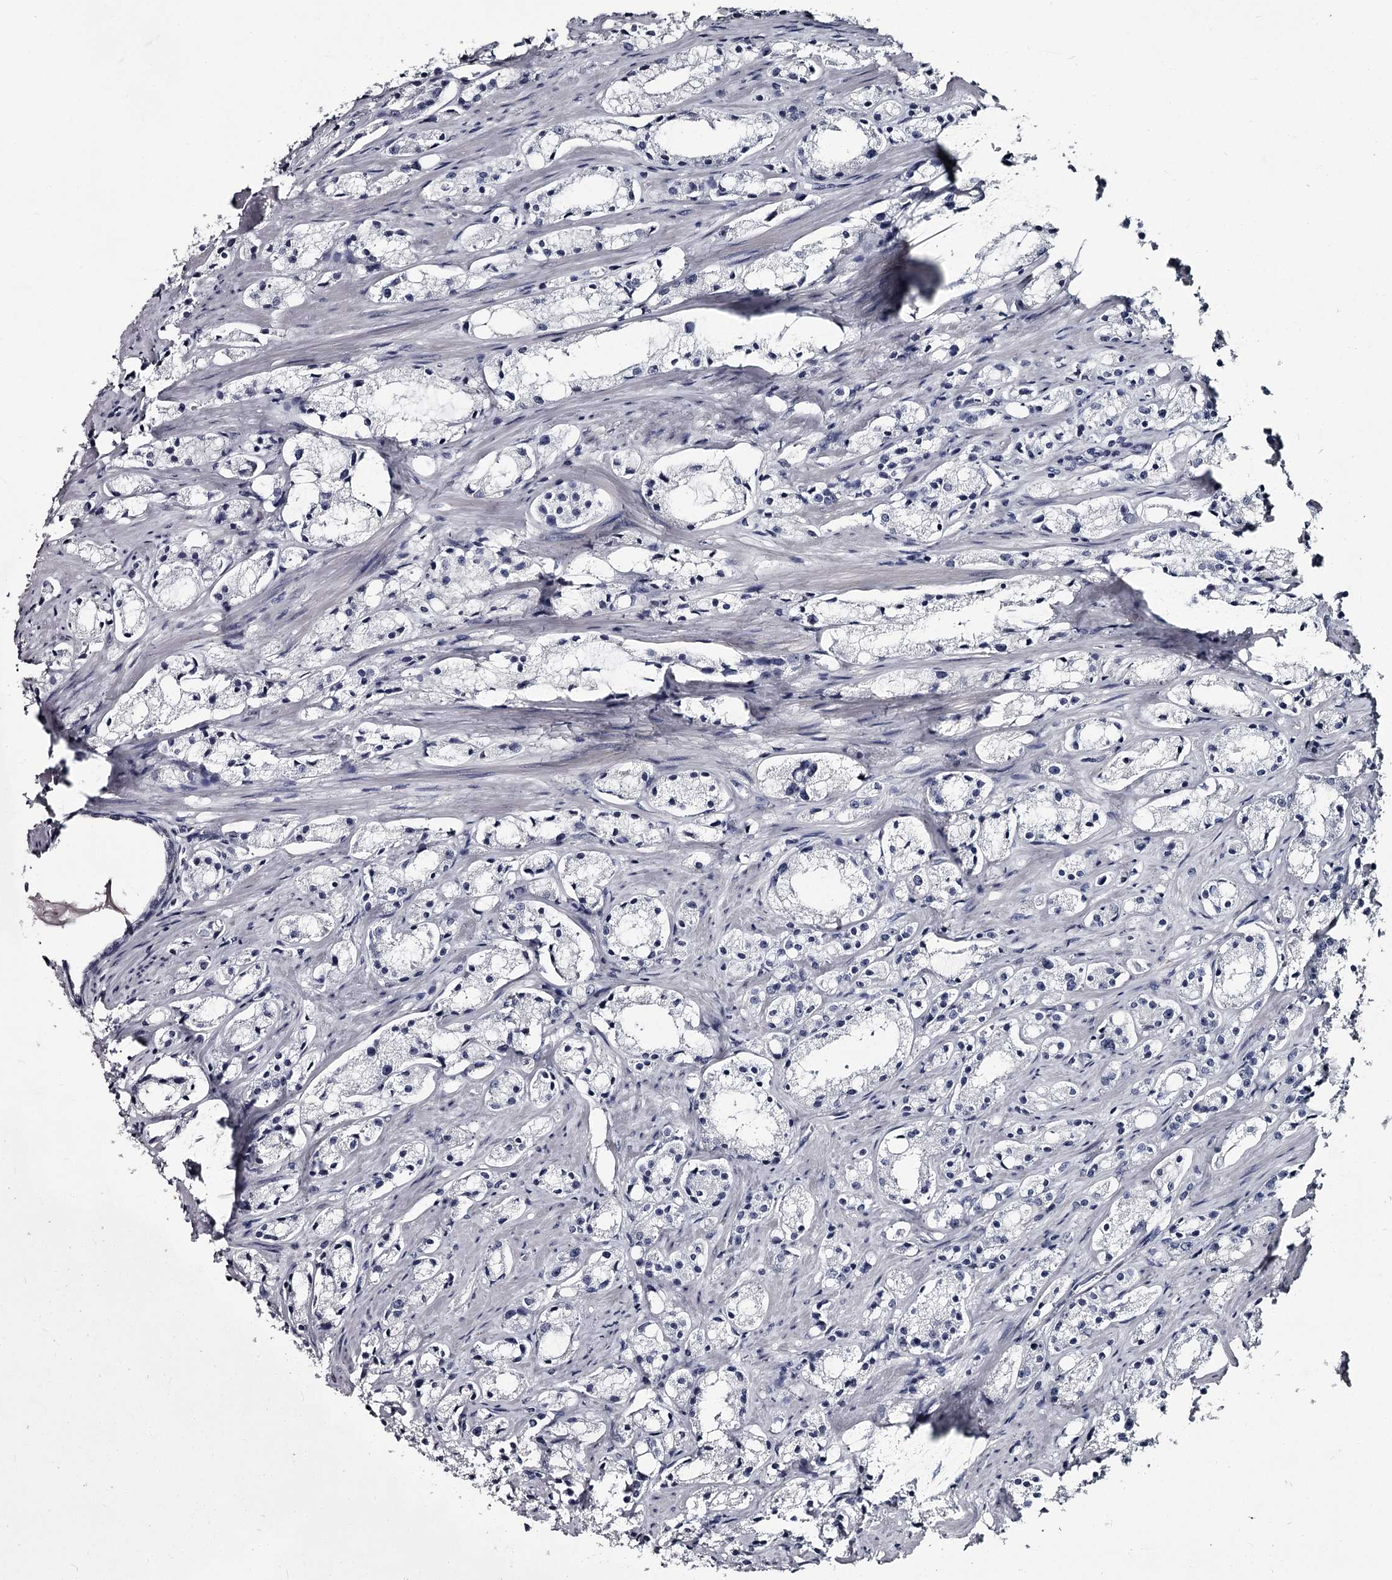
{"staining": {"intensity": "negative", "quantity": "none", "location": "none"}, "tissue": "prostate cancer", "cell_type": "Tumor cells", "image_type": "cancer", "snomed": [{"axis": "morphology", "description": "Adenocarcinoma, High grade"}, {"axis": "topography", "description": "Prostate"}], "caption": "Immunohistochemistry image of neoplastic tissue: prostate cancer (adenocarcinoma (high-grade)) stained with DAB displays no significant protein staining in tumor cells. The staining was performed using DAB (3,3'-diaminobenzidine) to visualize the protein expression in brown, while the nuclei were stained in blue with hematoxylin (Magnification: 20x).", "gene": "DAO", "patient": {"sex": "male", "age": 66}}